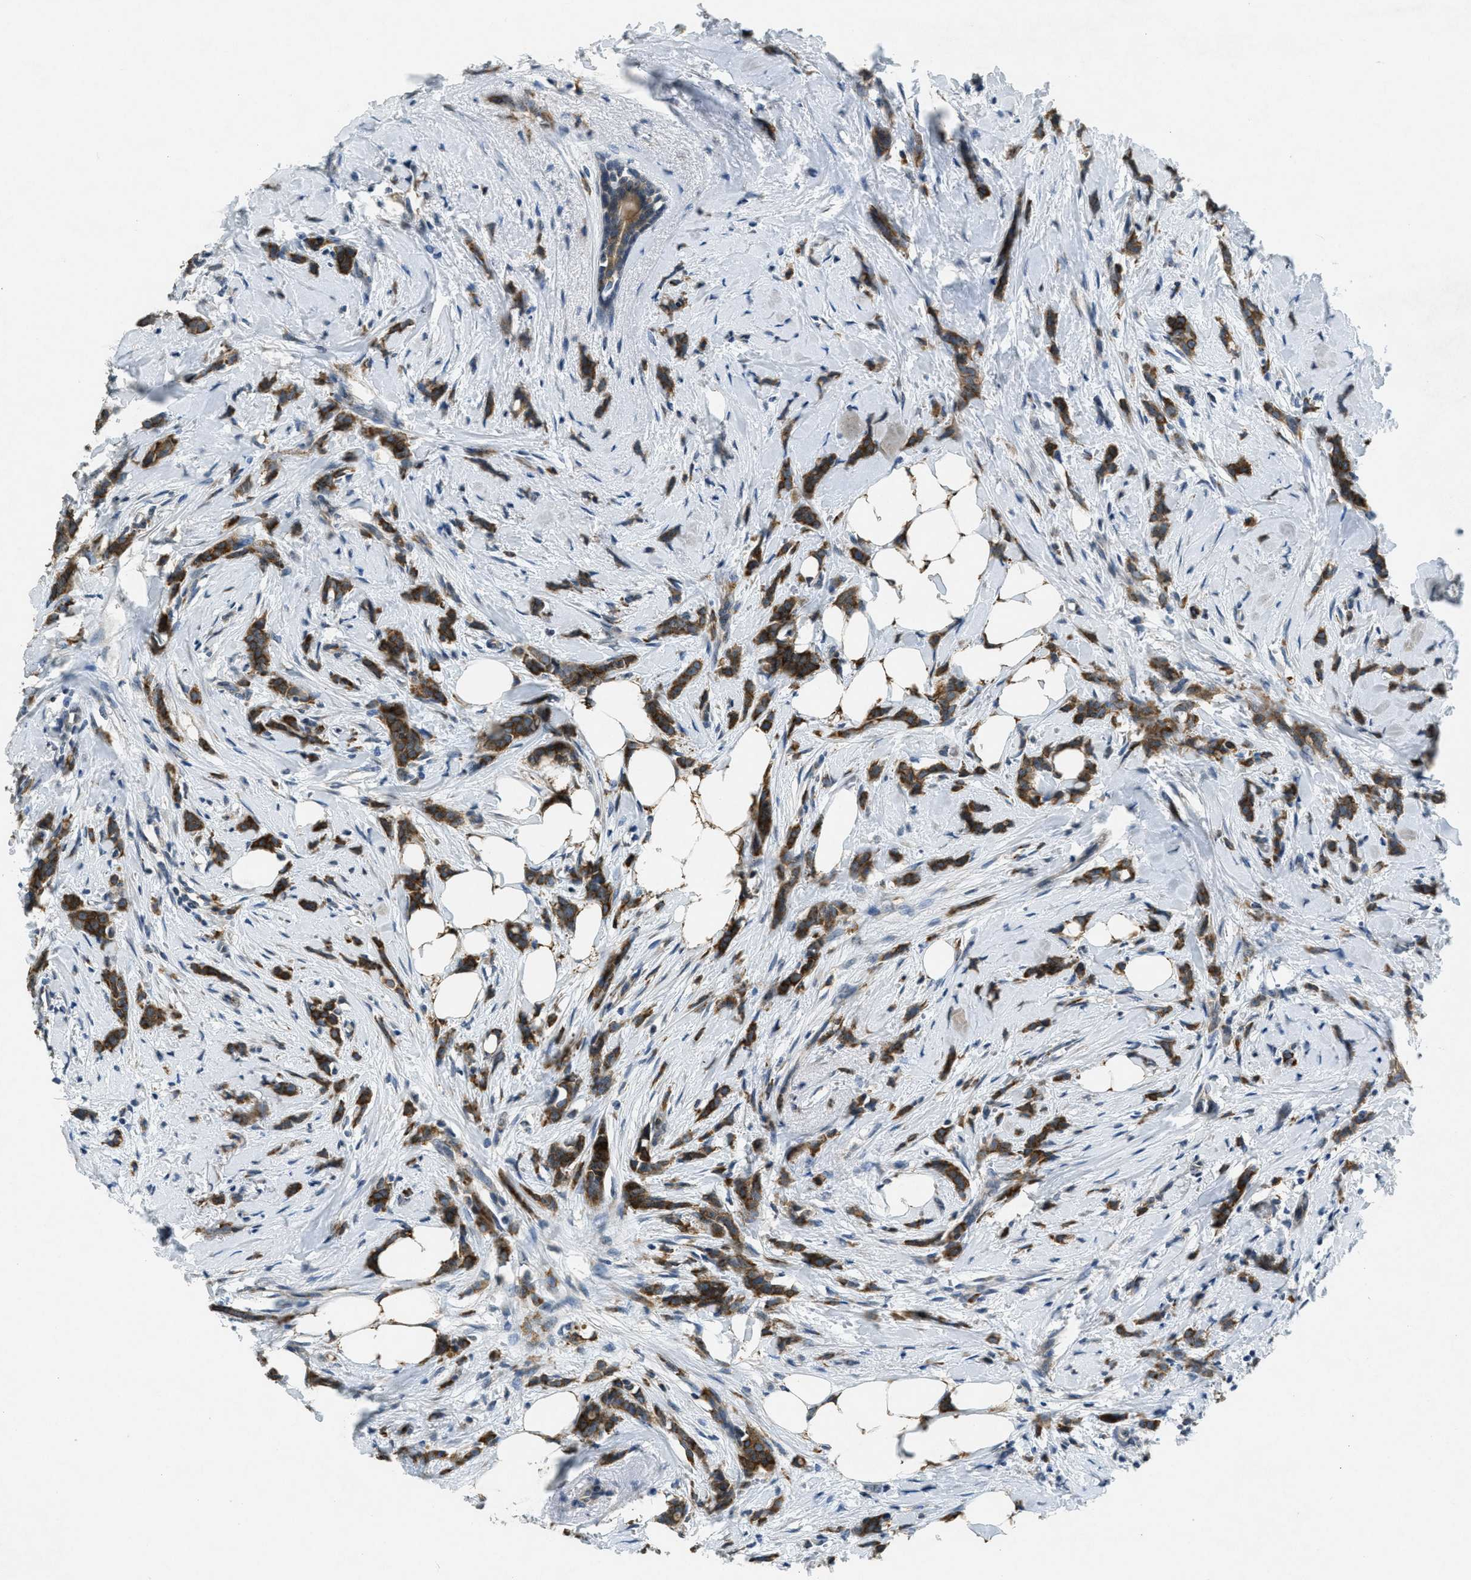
{"staining": {"intensity": "strong", "quantity": ">75%", "location": "cytoplasmic/membranous"}, "tissue": "breast cancer", "cell_type": "Tumor cells", "image_type": "cancer", "snomed": [{"axis": "morphology", "description": "Lobular carcinoma, in situ"}, {"axis": "morphology", "description": "Lobular carcinoma"}, {"axis": "topography", "description": "Breast"}], "caption": "A high-resolution histopathology image shows immunohistochemistry staining of lobular carcinoma (breast), which shows strong cytoplasmic/membranous positivity in approximately >75% of tumor cells. (Brightfield microscopy of DAB IHC at high magnification).", "gene": "RAB3D", "patient": {"sex": "female", "age": 41}}